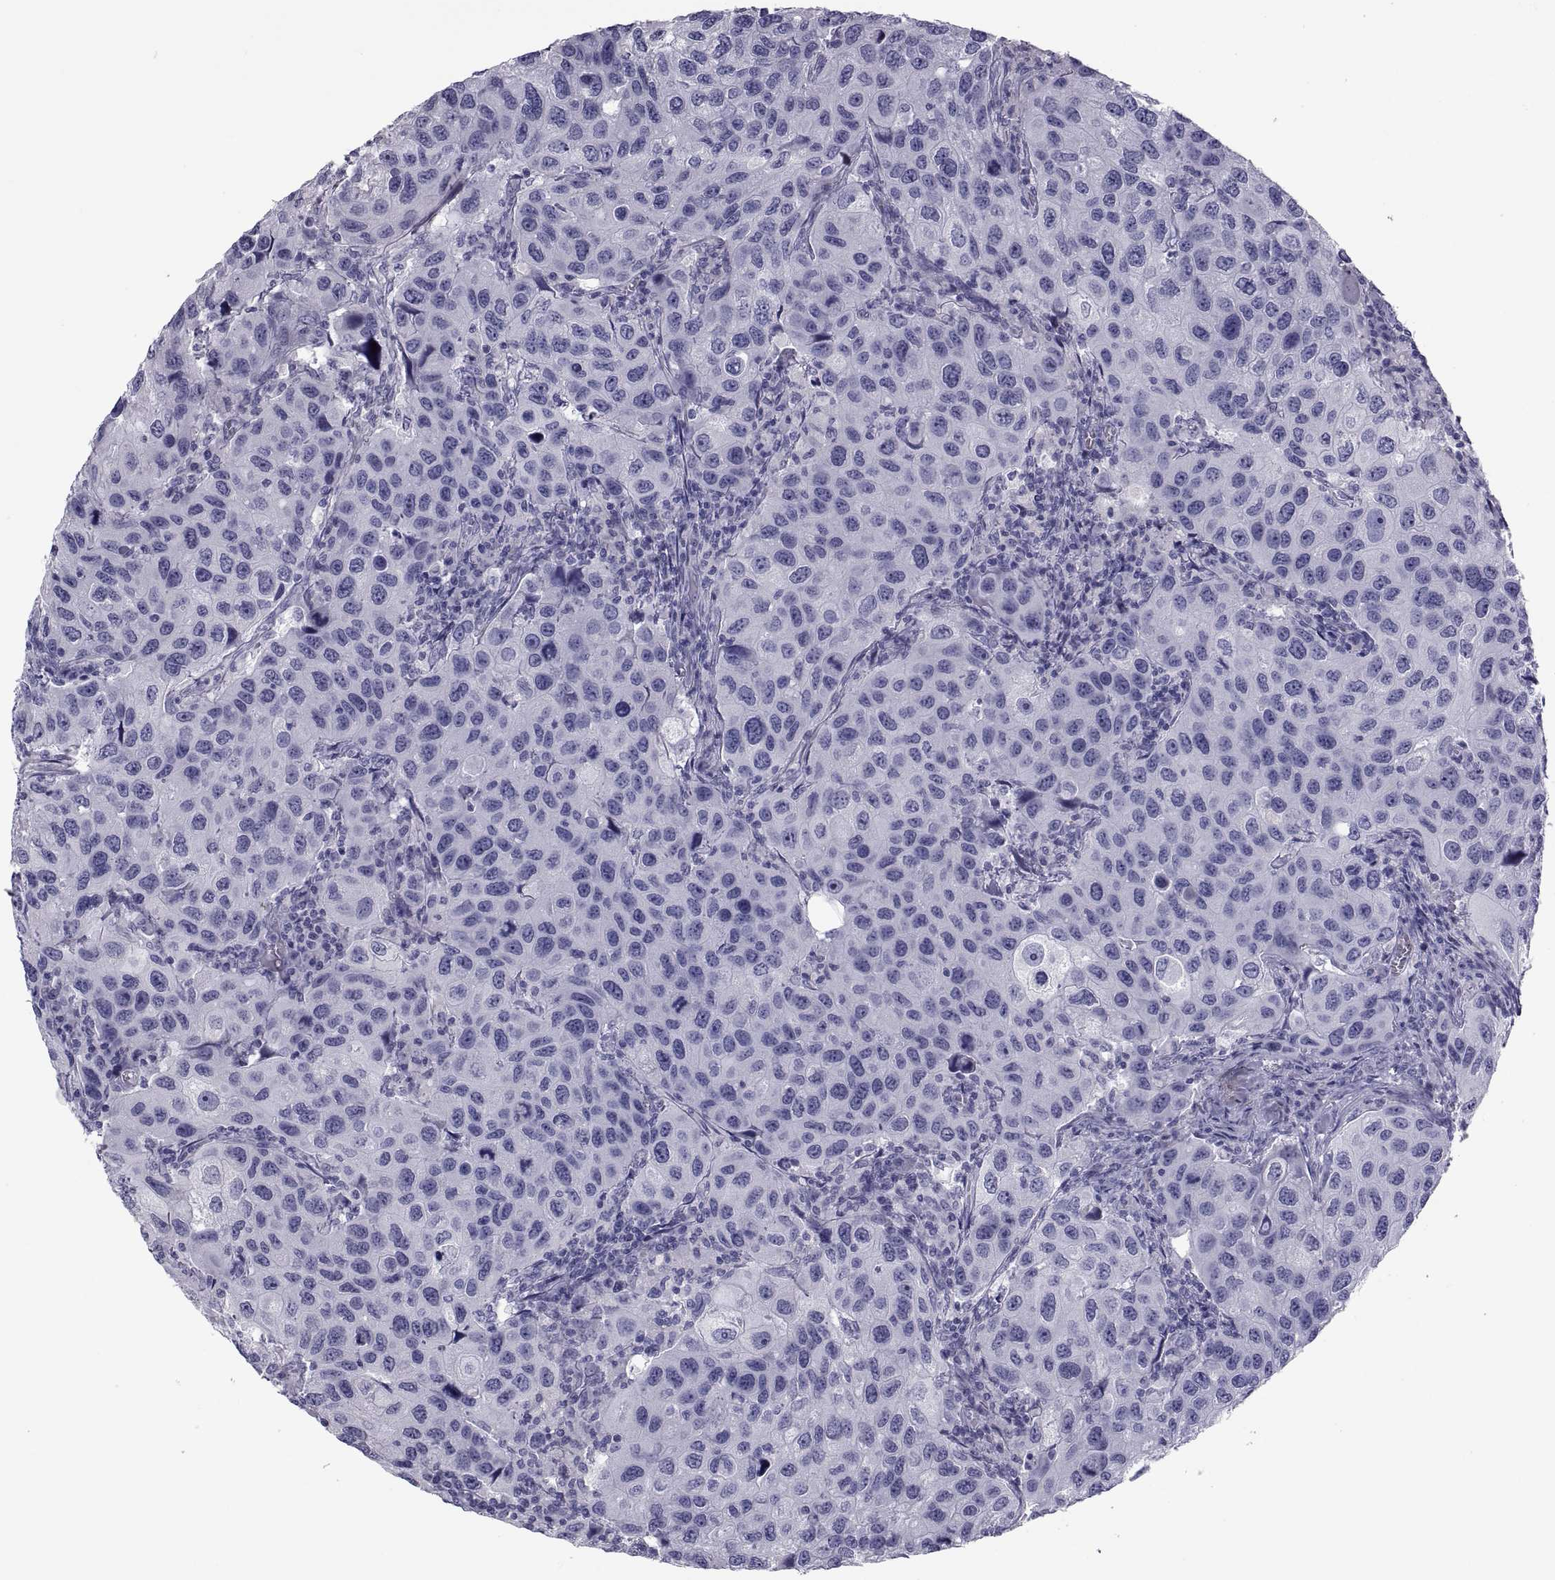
{"staining": {"intensity": "negative", "quantity": "none", "location": "none"}, "tissue": "urothelial cancer", "cell_type": "Tumor cells", "image_type": "cancer", "snomed": [{"axis": "morphology", "description": "Urothelial carcinoma, High grade"}, {"axis": "topography", "description": "Urinary bladder"}], "caption": "Immunohistochemical staining of high-grade urothelial carcinoma reveals no significant staining in tumor cells. Nuclei are stained in blue.", "gene": "MAGEB1", "patient": {"sex": "male", "age": 79}}